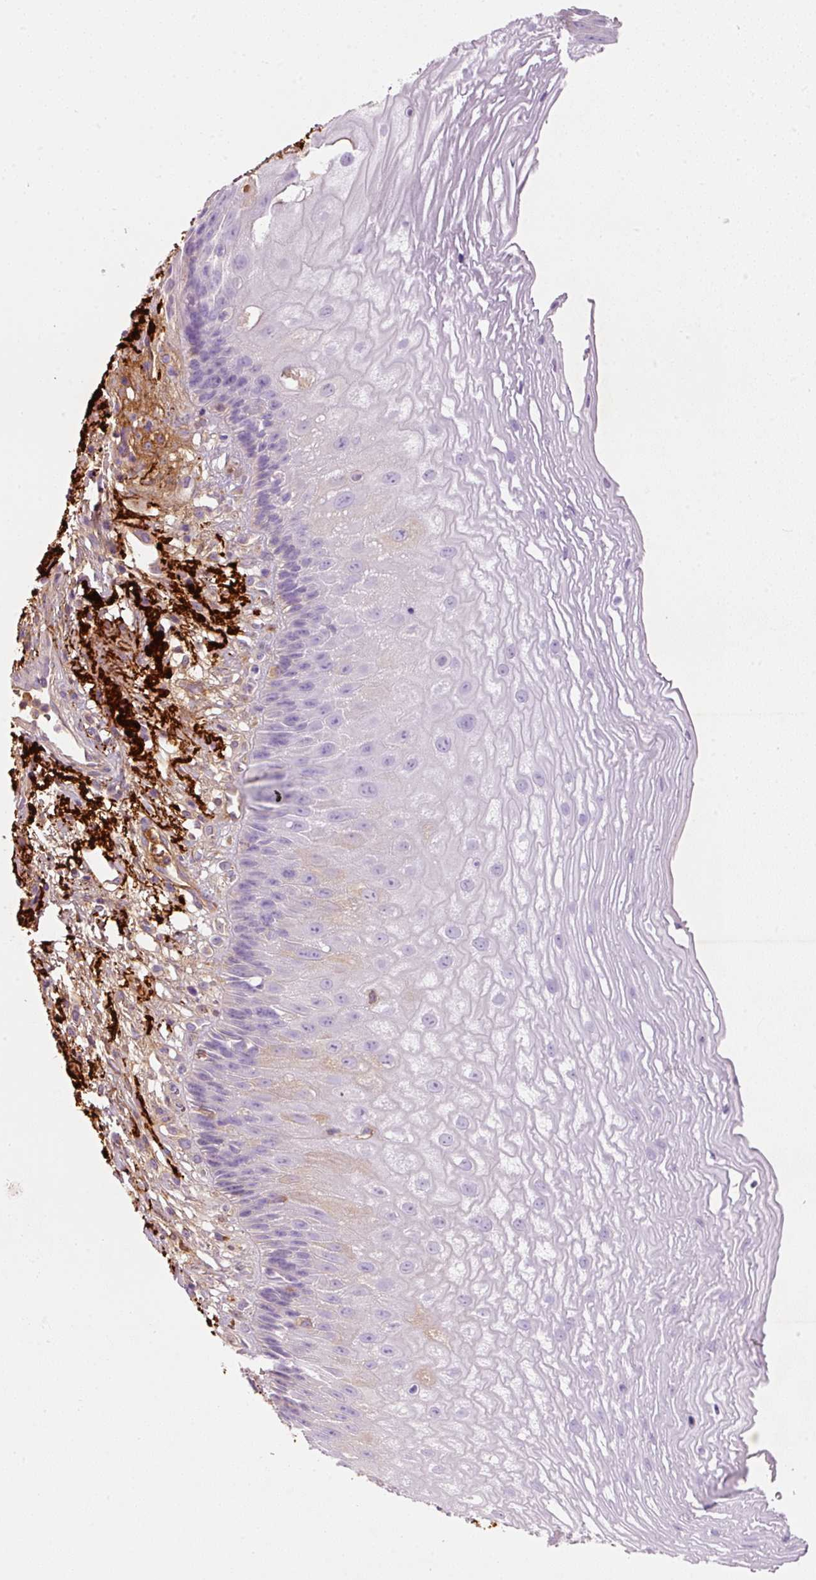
{"staining": {"intensity": "negative", "quantity": "none", "location": "none"}, "tissue": "esophagus", "cell_type": "Squamous epithelial cells", "image_type": "normal", "snomed": [{"axis": "morphology", "description": "Normal tissue, NOS"}, {"axis": "topography", "description": "Esophagus"}], "caption": "An IHC photomicrograph of unremarkable esophagus is shown. There is no staining in squamous epithelial cells of esophagus.", "gene": "MFAP4", "patient": {"sex": "male", "age": 60}}